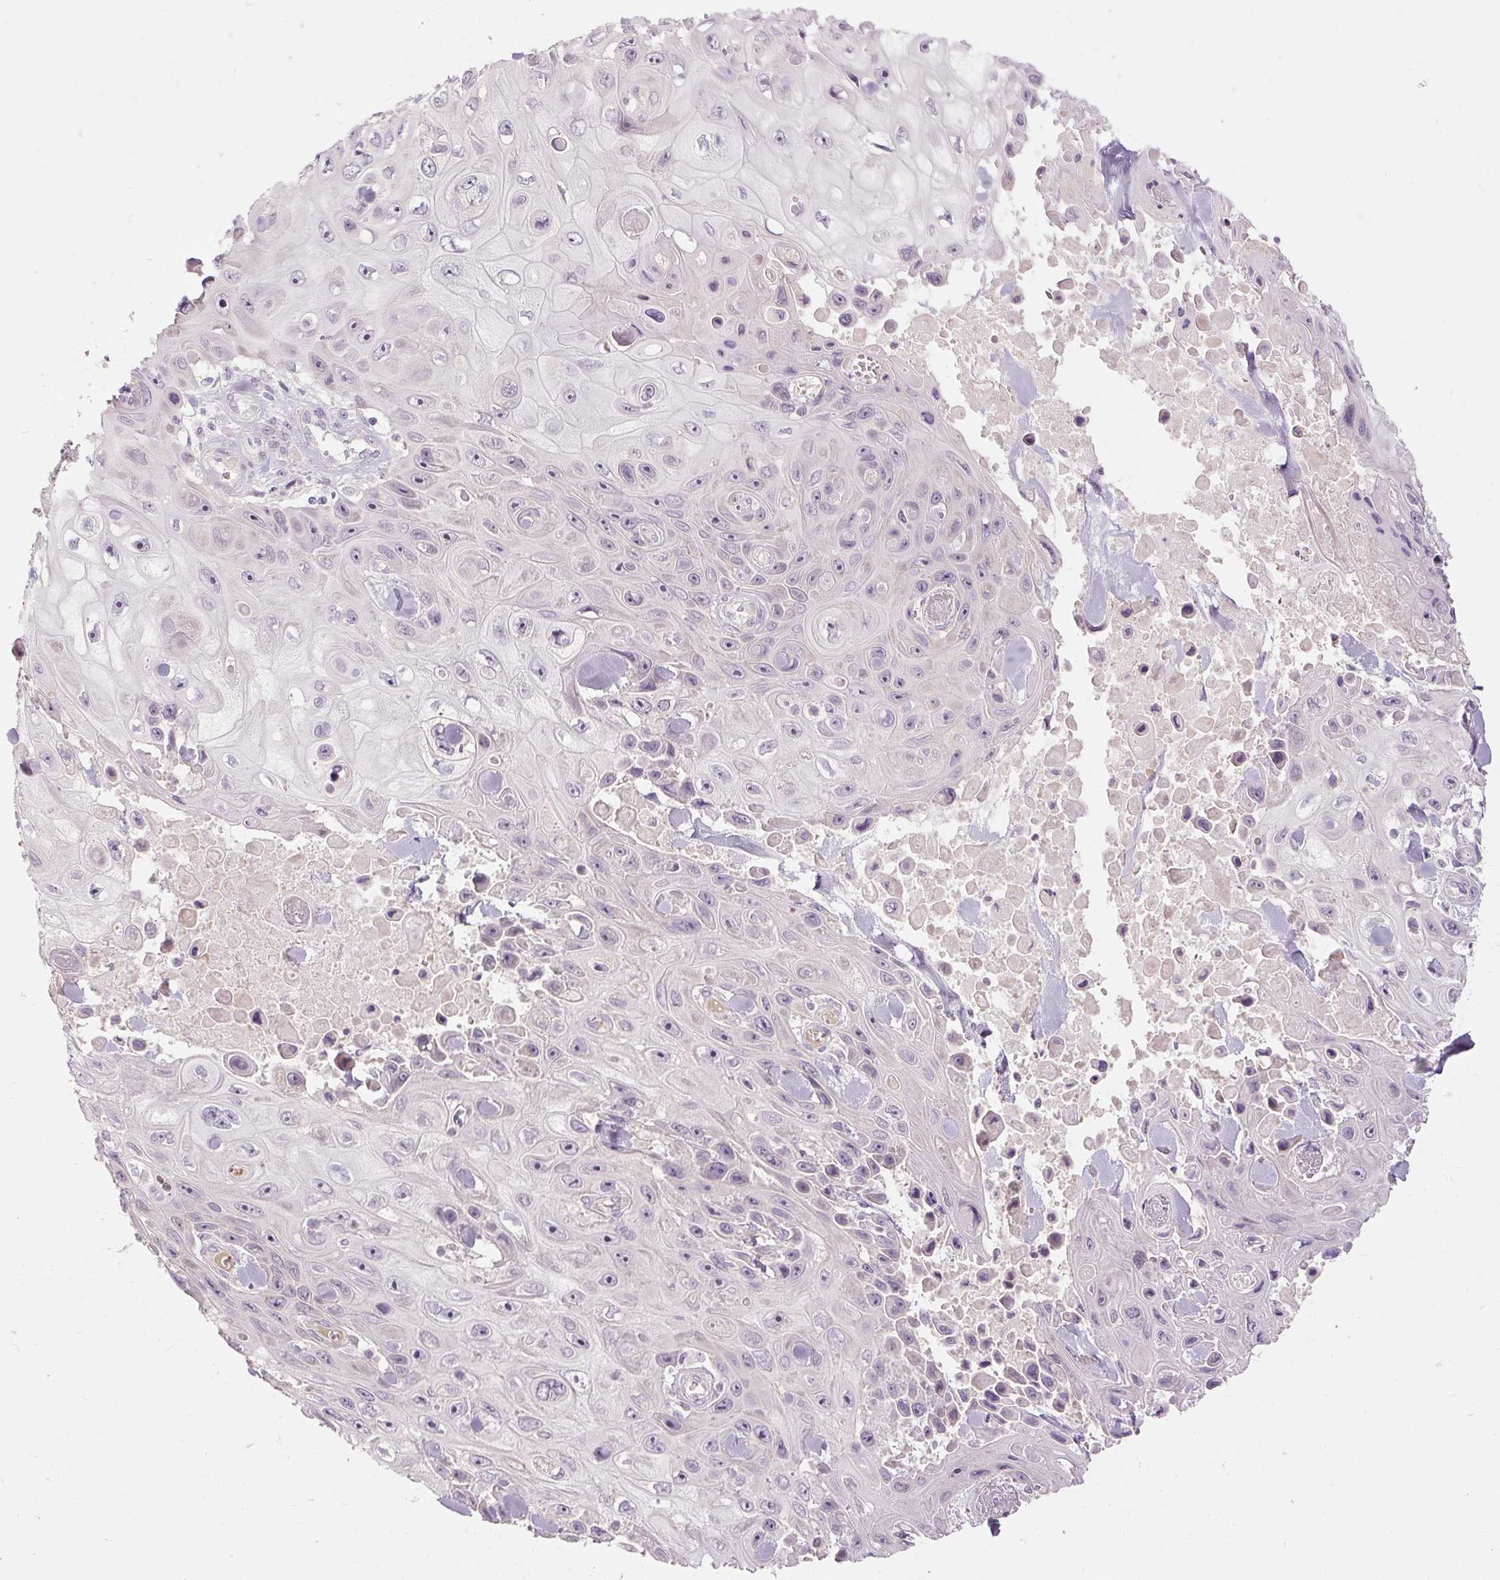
{"staining": {"intensity": "negative", "quantity": "none", "location": "none"}, "tissue": "skin cancer", "cell_type": "Tumor cells", "image_type": "cancer", "snomed": [{"axis": "morphology", "description": "Squamous cell carcinoma, NOS"}, {"axis": "topography", "description": "Skin"}], "caption": "An IHC histopathology image of squamous cell carcinoma (skin) is shown. There is no staining in tumor cells of squamous cell carcinoma (skin).", "gene": "CAPN3", "patient": {"sex": "male", "age": 82}}